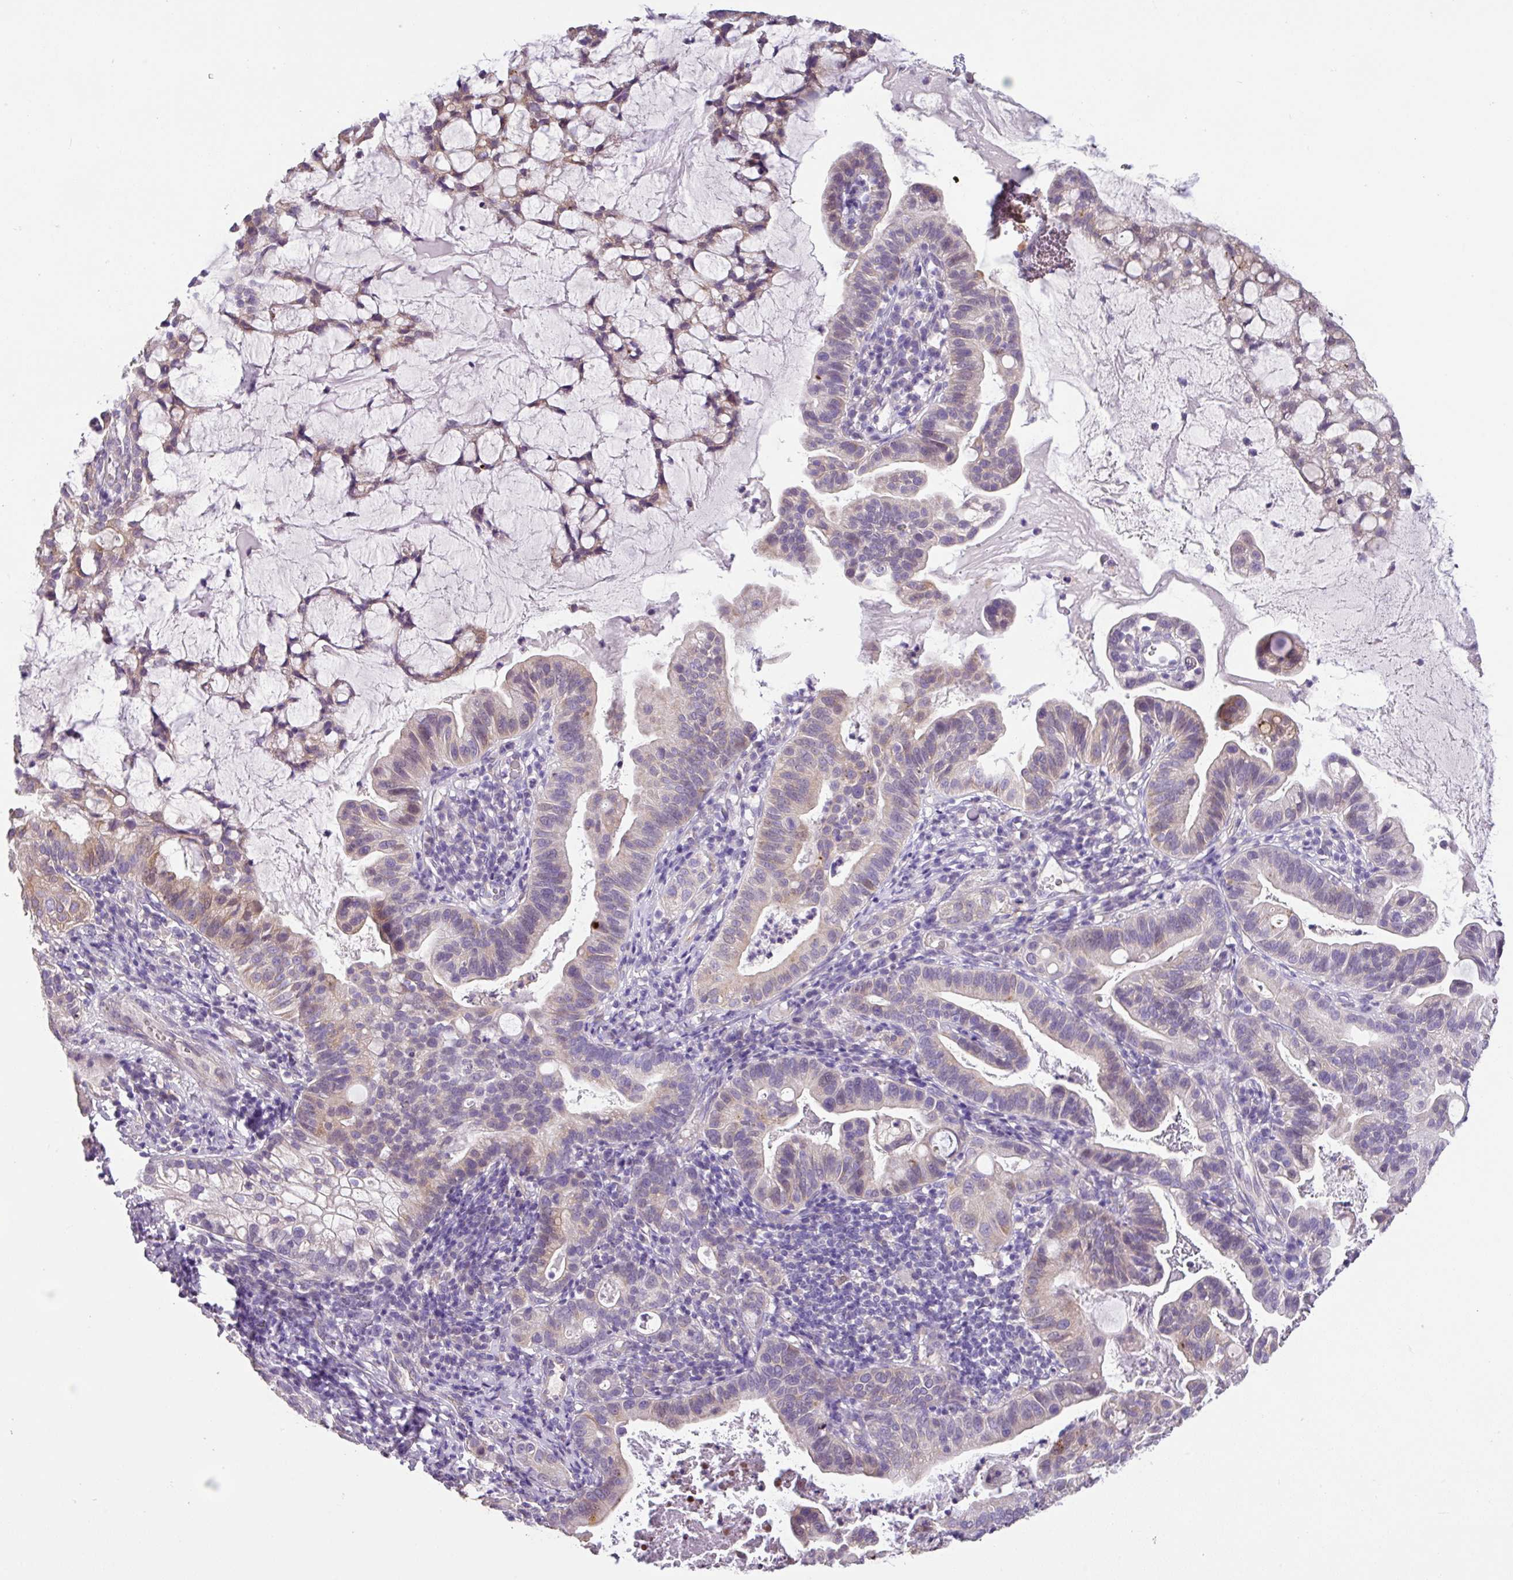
{"staining": {"intensity": "weak", "quantity": "<25%", "location": "cytoplasmic/membranous"}, "tissue": "cervical cancer", "cell_type": "Tumor cells", "image_type": "cancer", "snomed": [{"axis": "morphology", "description": "Adenocarcinoma, NOS"}, {"axis": "topography", "description": "Cervix"}], "caption": "IHC image of human cervical cancer stained for a protein (brown), which reveals no positivity in tumor cells.", "gene": "ZG16", "patient": {"sex": "female", "age": 41}}